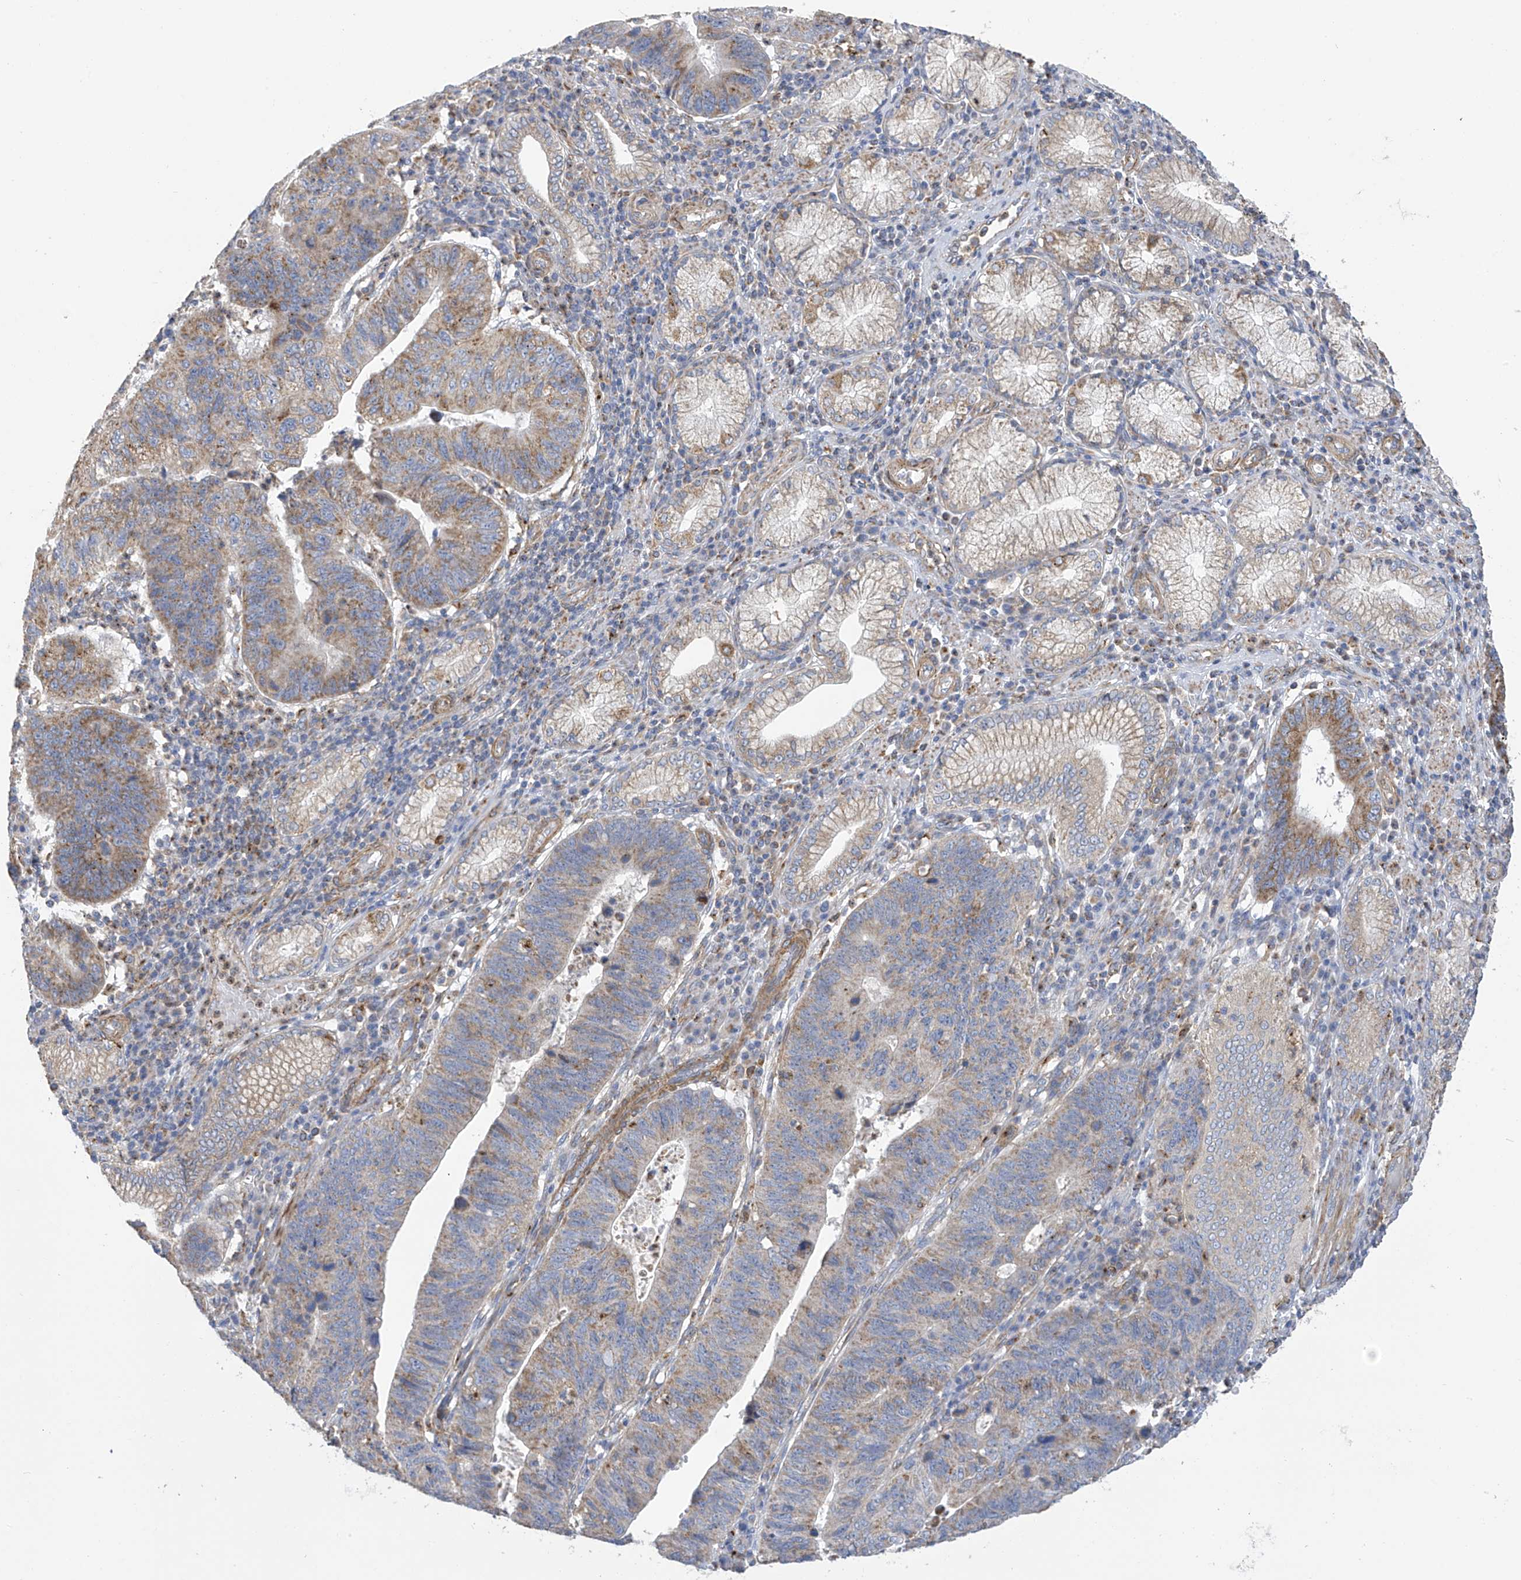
{"staining": {"intensity": "moderate", "quantity": "25%-75%", "location": "cytoplasmic/membranous"}, "tissue": "stomach cancer", "cell_type": "Tumor cells", "image_type": "cancer", "snomed": [{"axis": "morphology", "description": "Adenocarcinoma, NOS"}, {"axis": "topography", "description": "Stomach"}], "caption": "Stomach cancer tissue shows moderate cytoplasmic/membranous positivity in approximately 25%-75% of tumor cells", "gene": "ITM2B", "patient": {"sex": "male", "age": 59}}